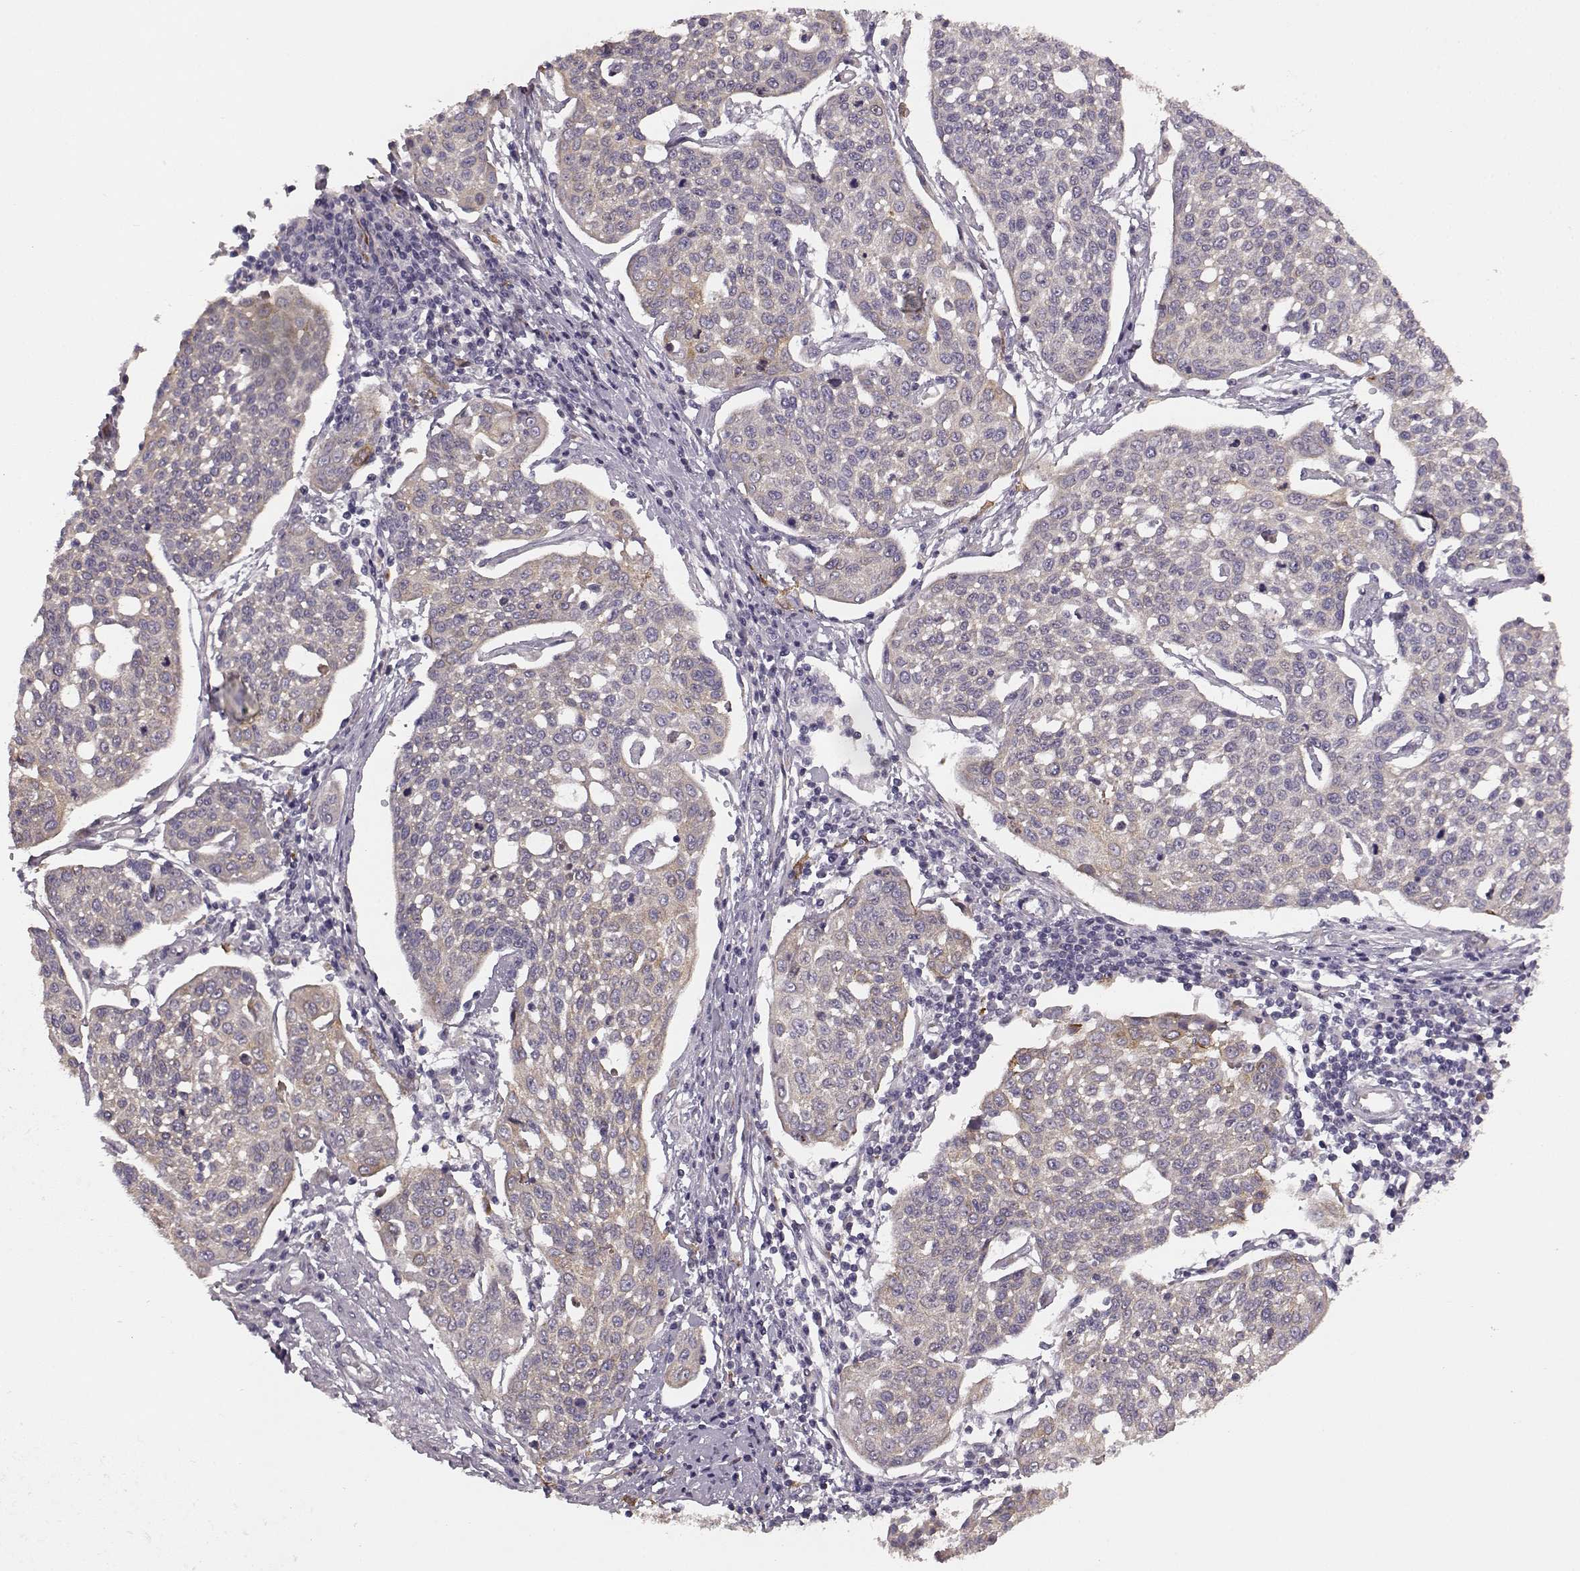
{"staining": {"intensity": "weak", "quantity": ">75%", "location": "cytoplasmic/membranous"}, "tissue": "cervical cancer", "cell_type": "Tumor cells", "image_type": "cancer", "snomed": [{"axis": "morphology", "description": "Squamous cell carcinoma, NOS"}, {"axis": "topography", "description": "Cervix"}], "caption": "The photomicrograph exhibits staining of cervical cancer (squamous cell carcinoma), revealing weak cytoplasmic/membranous protein staining (brown color) within tumor cells.", "gene": "GHR", "patient": {"sex": "female", "age": 34}}